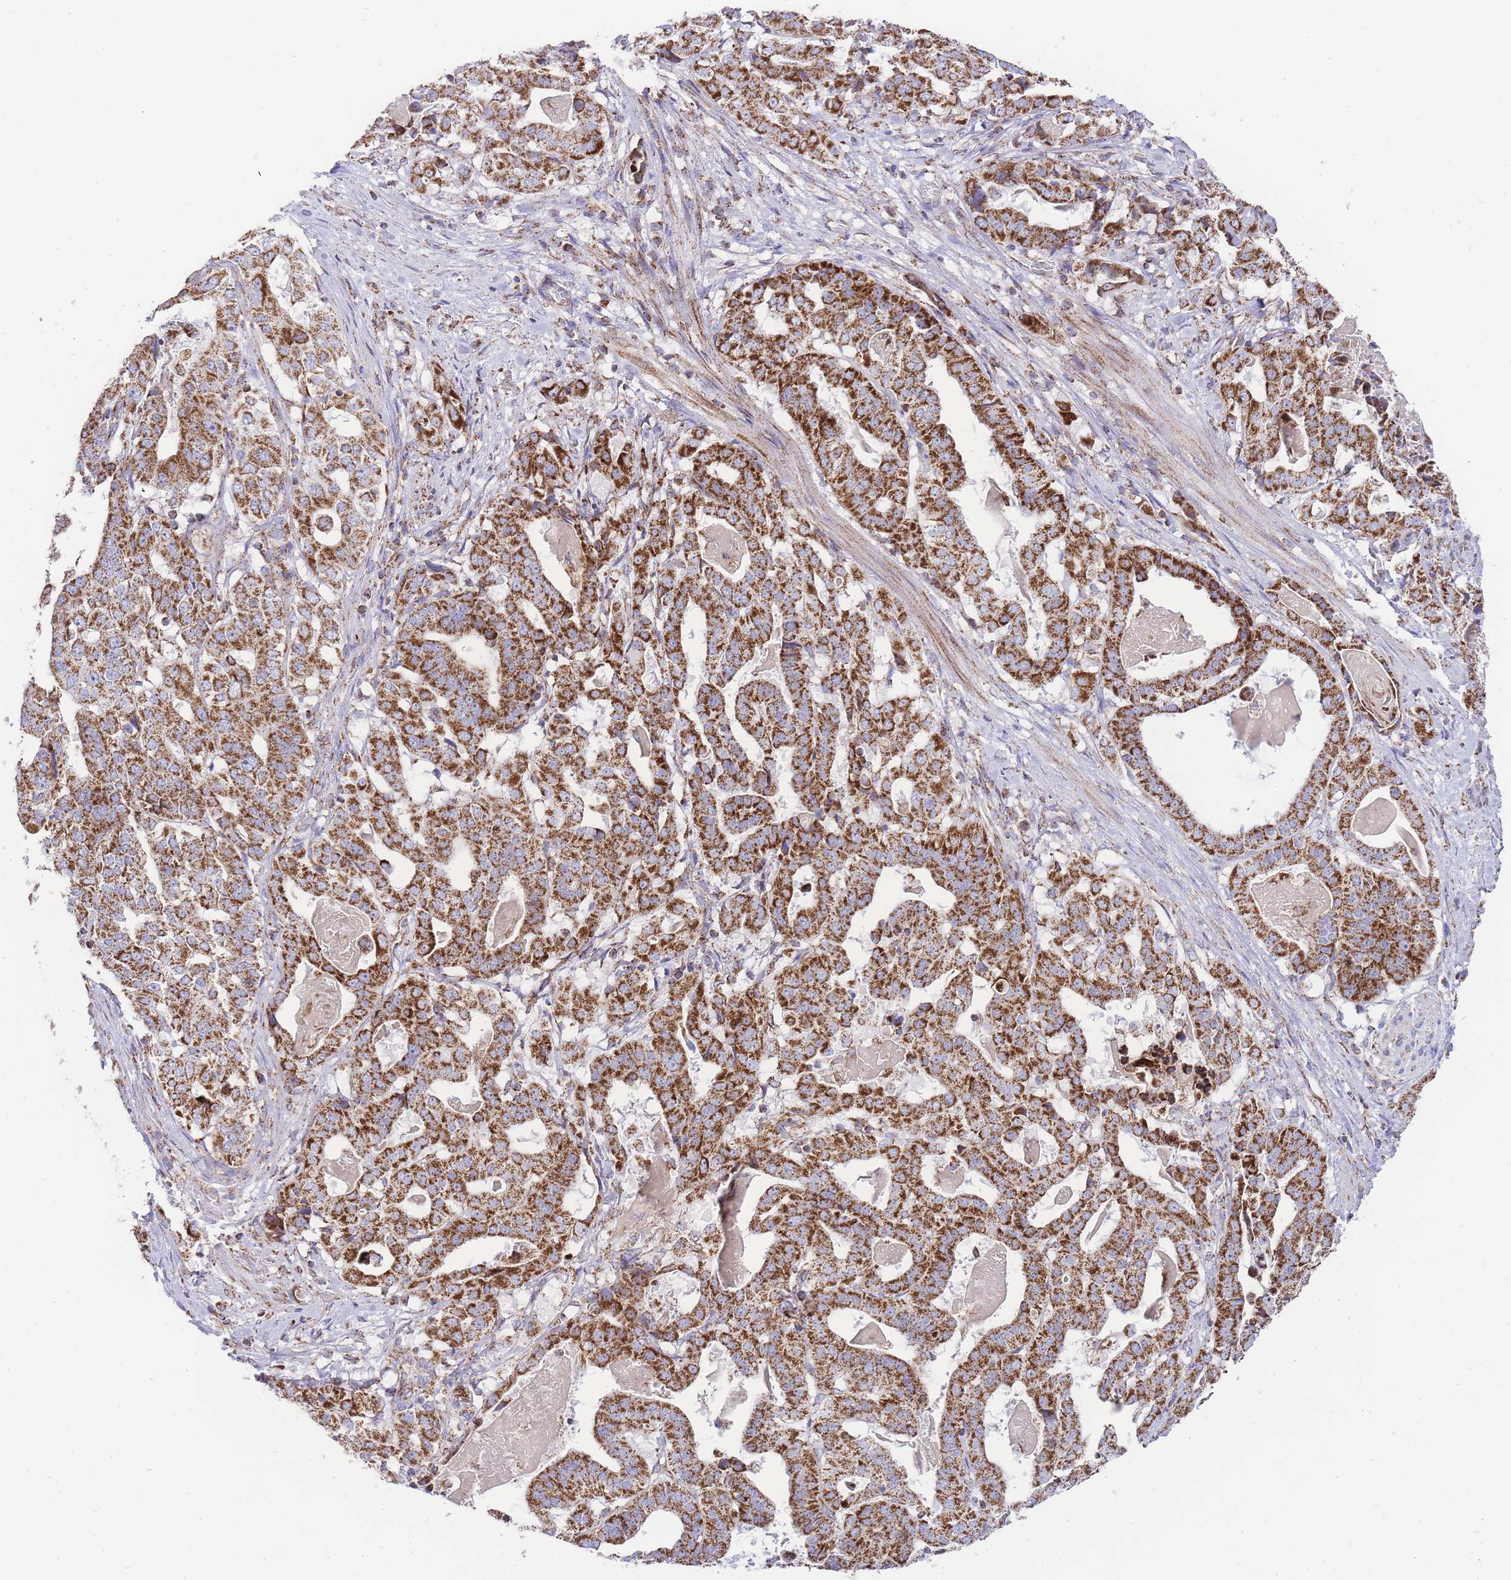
{"staining": {"intensity": "strong", "quantity": ">75%", "location": "cytoplasmic/membranous"}, "tissue": "stomach cancer", "cell_type": "Tumor cells", "image_type": "cancer", "snomed": [{"axis": "morphology", "description": "Adenocarcinoma, NOS"}, {"axis": "topography", "description": "Stomach"}], "caption": "This histopathology image demonstrates immunohistochemistry staining of human stomach cancer (adenocarcinoma), with high strong cytoplasmic/membranous staining in about >75% of tumor cells.", "gene": "GSTM1", "patient": {"sex": "male", "age": 48}}